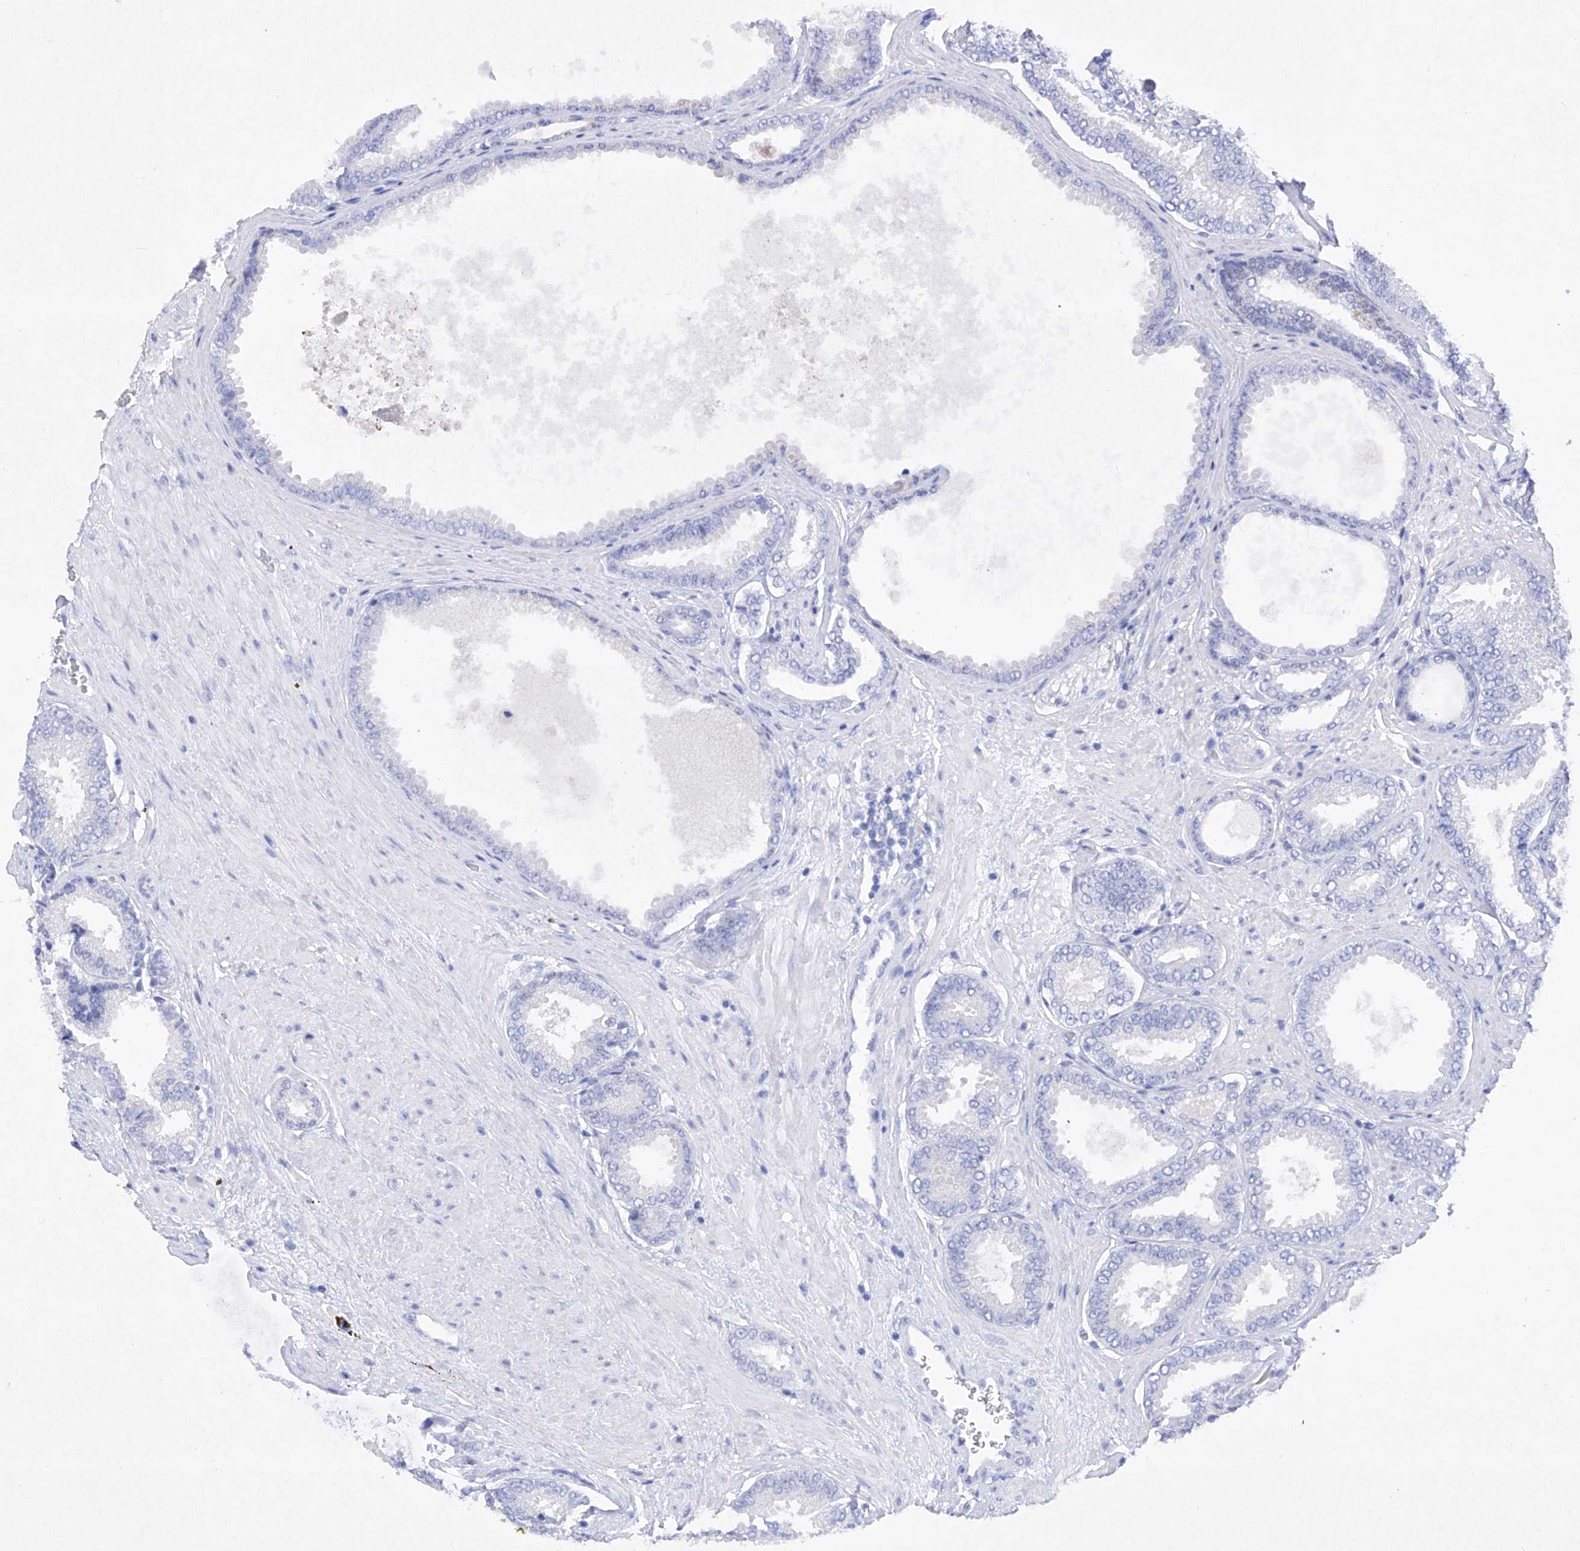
{"staining": {"intensity": "negative", "quantity": "none", "location": "none"}, "tissue": "prostate cancer", "cell_type": "Tumor cells", "image_type": "cancer", "snomed": [{"axis": "morphology", "description": "Adenocarcinoma, Low grade"}, {"axis": "topography", "description": "Prostate"}], "caption": "Prostate low-grade adenocarcinoma stained for a protein using IHC displays no expression tumor cells.", "gene": "BARX2", "patient": {"sex": "male", "age": 71}}